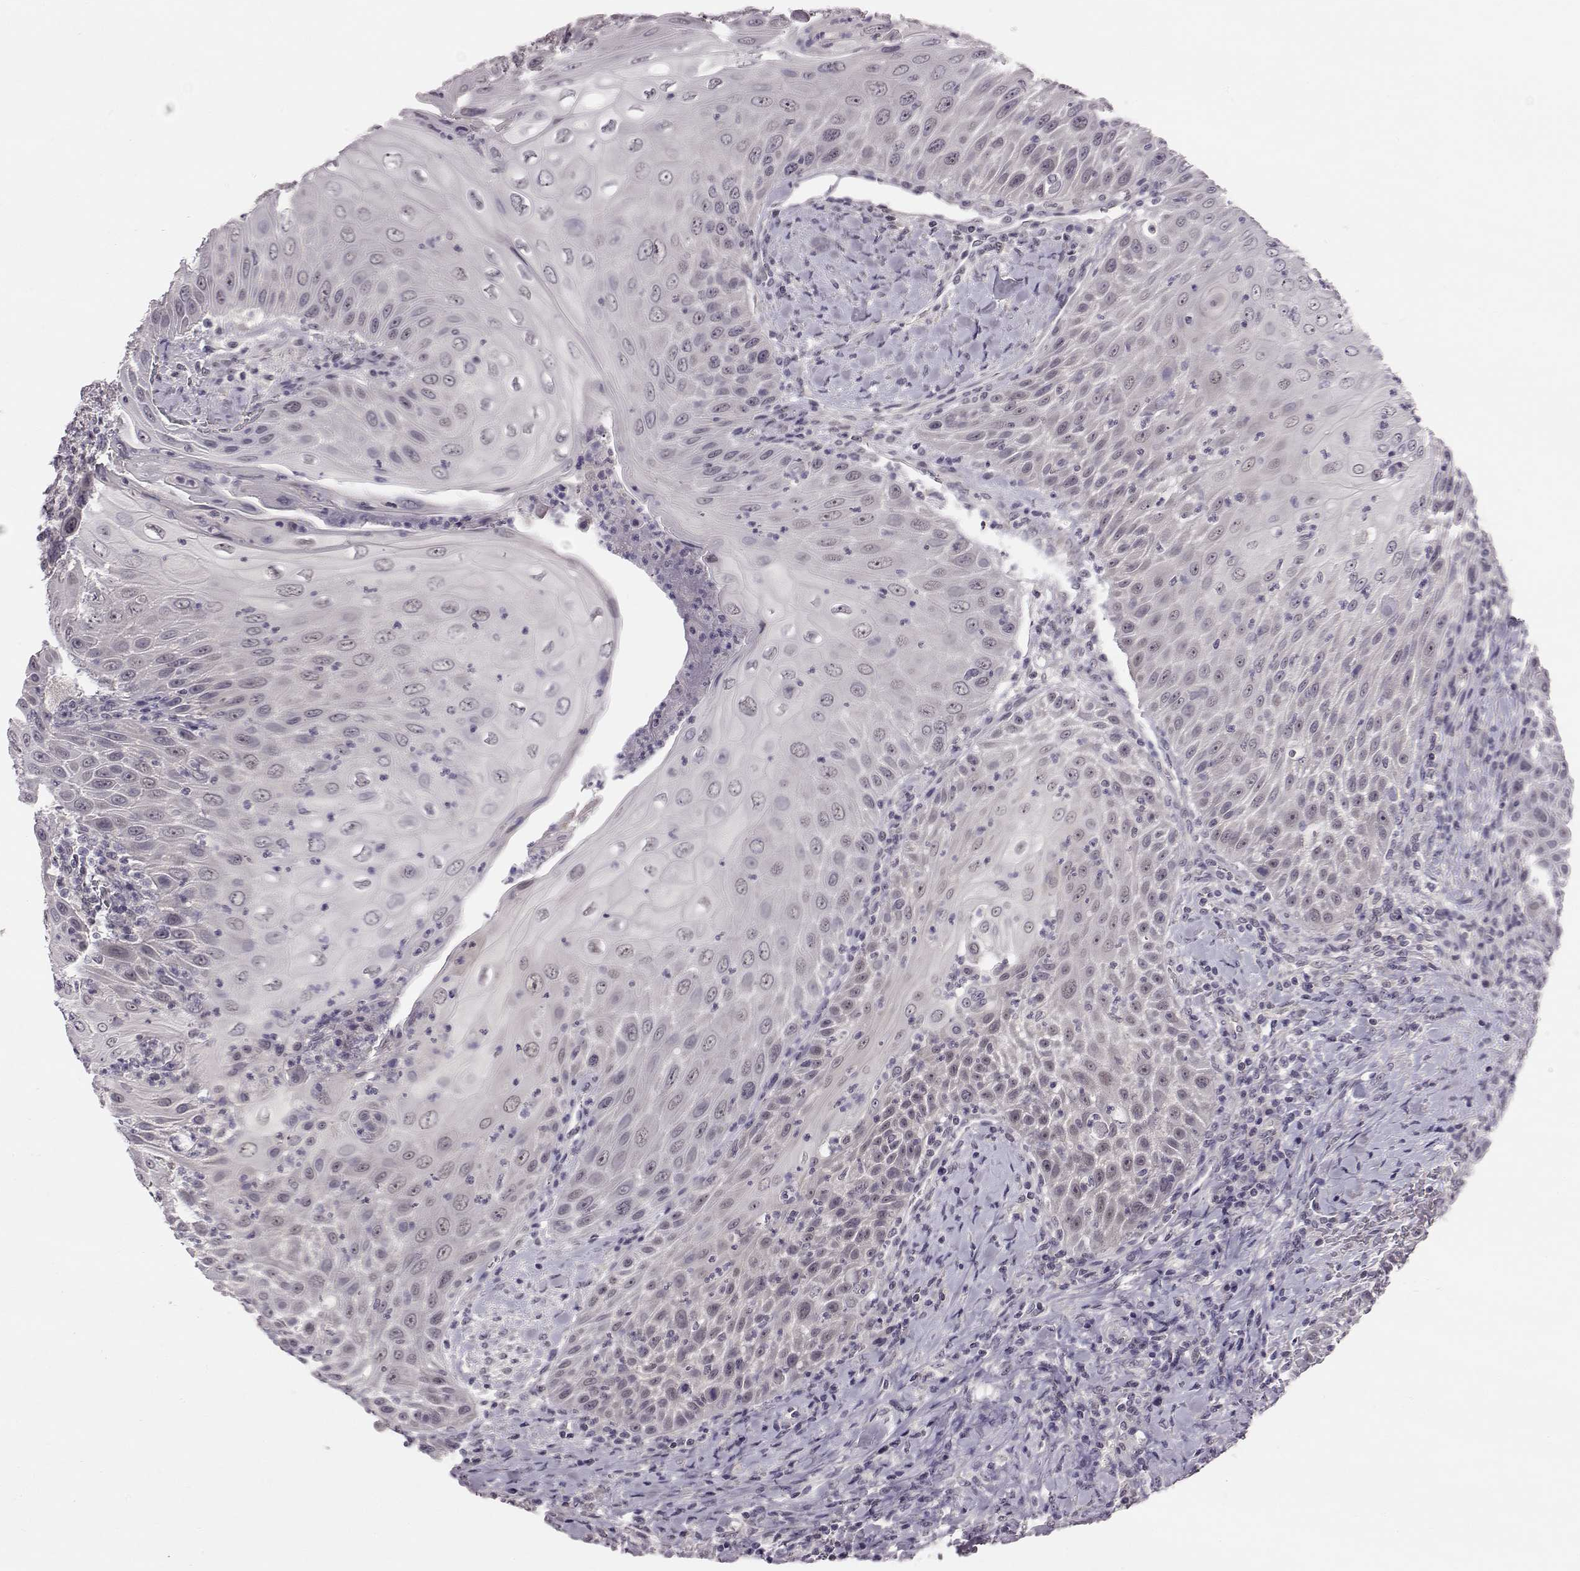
{"staining": {"intensity": "negative", "quantity": "none", "location": "none"}, "tissue": "head and neck cancer", "cell_type": "Tumor cells", "image_type": "cancer", "snomed": [{"axis": "morphology", "description": "Squamous cell carcinoma, NOS"}, {"axis": "topography", "description": "Head-Neck"}], "caption": "The histopathology image exhibits no staining of tumor cells in head and neck cancer (squamous cell carcinoma).", "gene": "C10orf62", "patient": {"sex": "male", "age": 69}}